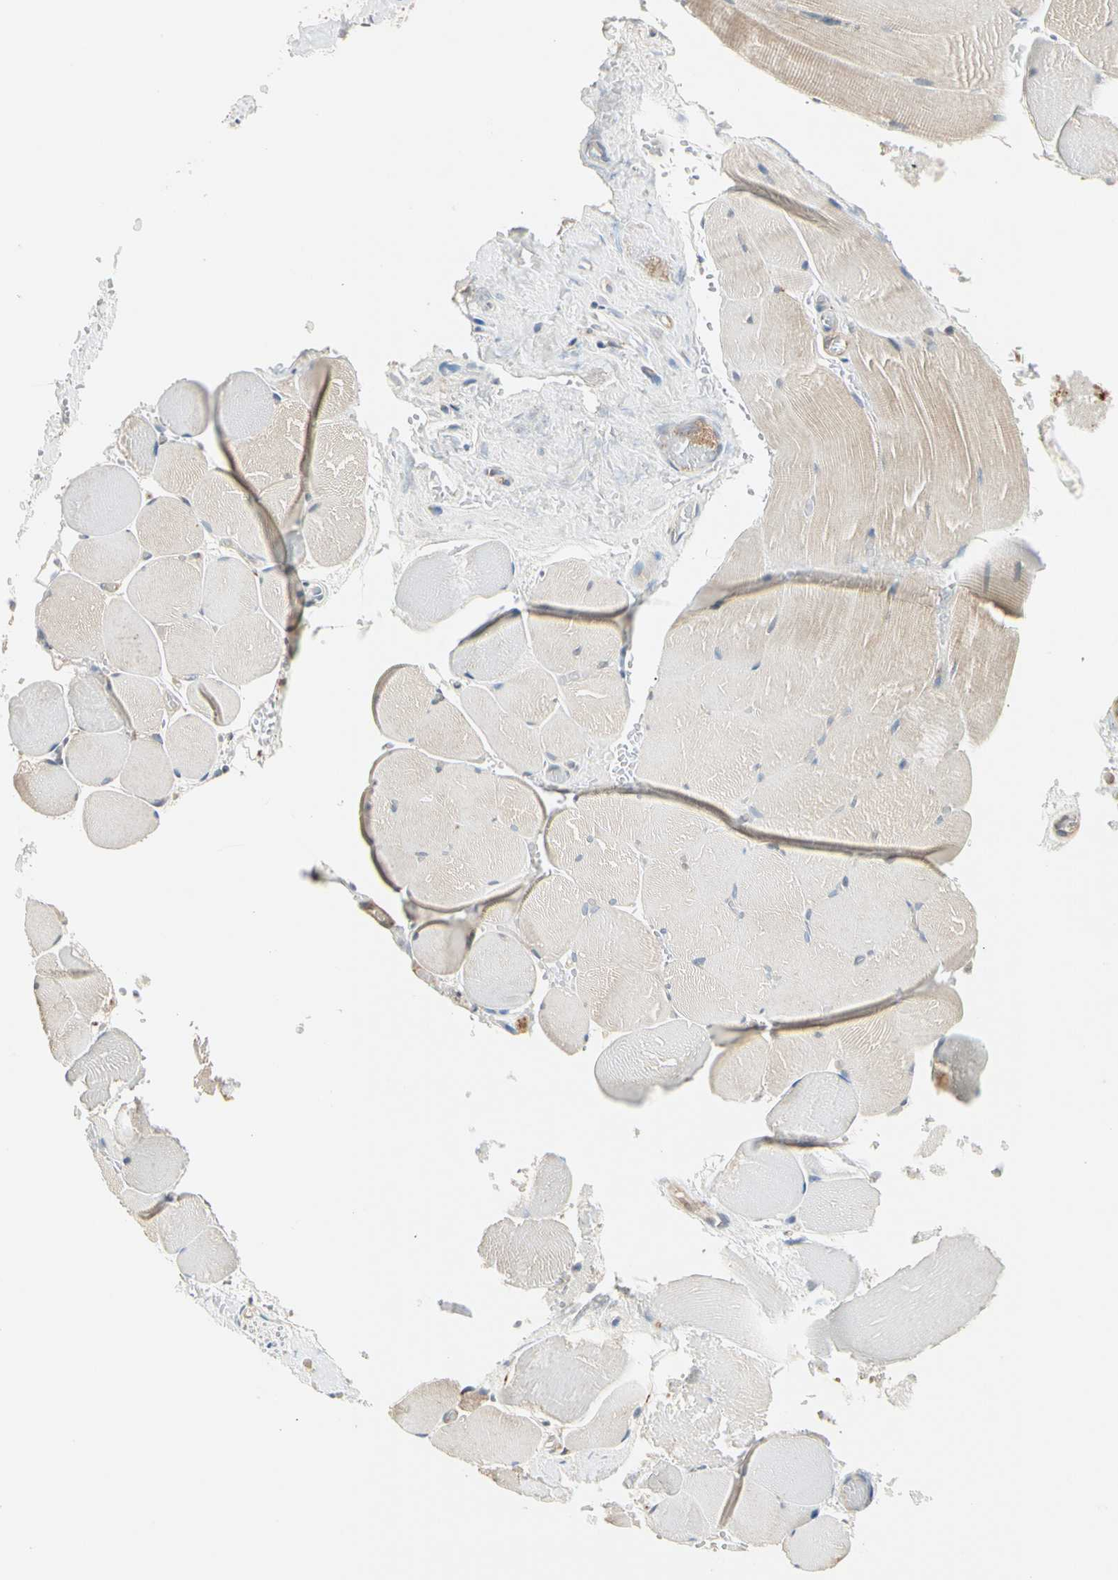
{"staining": {"intensity": "weak", "quantity": ">75%", "location": "cytoplasmic/membranous"}, "tissue": "skeletal muscle", "cell_type": "Myocytes", "image_type": "normal", "snomed": [{"axis": "morphology", "description": "Normal tissue, NOS"}, {"axis": "topography", "description": "Skeletal muscle"}, {"axis": "topography", "description": "Soft tissue"}], "caption": "Immunohistochemistry (IHC) (DAB) staining of normal human skeletal muscle exhibits weak cytoplasmic/membranous protein positivity in about >75% of myocytes. The staining was performed using DAB (3,3'-diaminobenzidine), with brown indicating positive protein expression. Nuclei are stained blue with hematoxylin.", "gene": "ROCK2", "patient": {"sex": "female", "age": 58}}